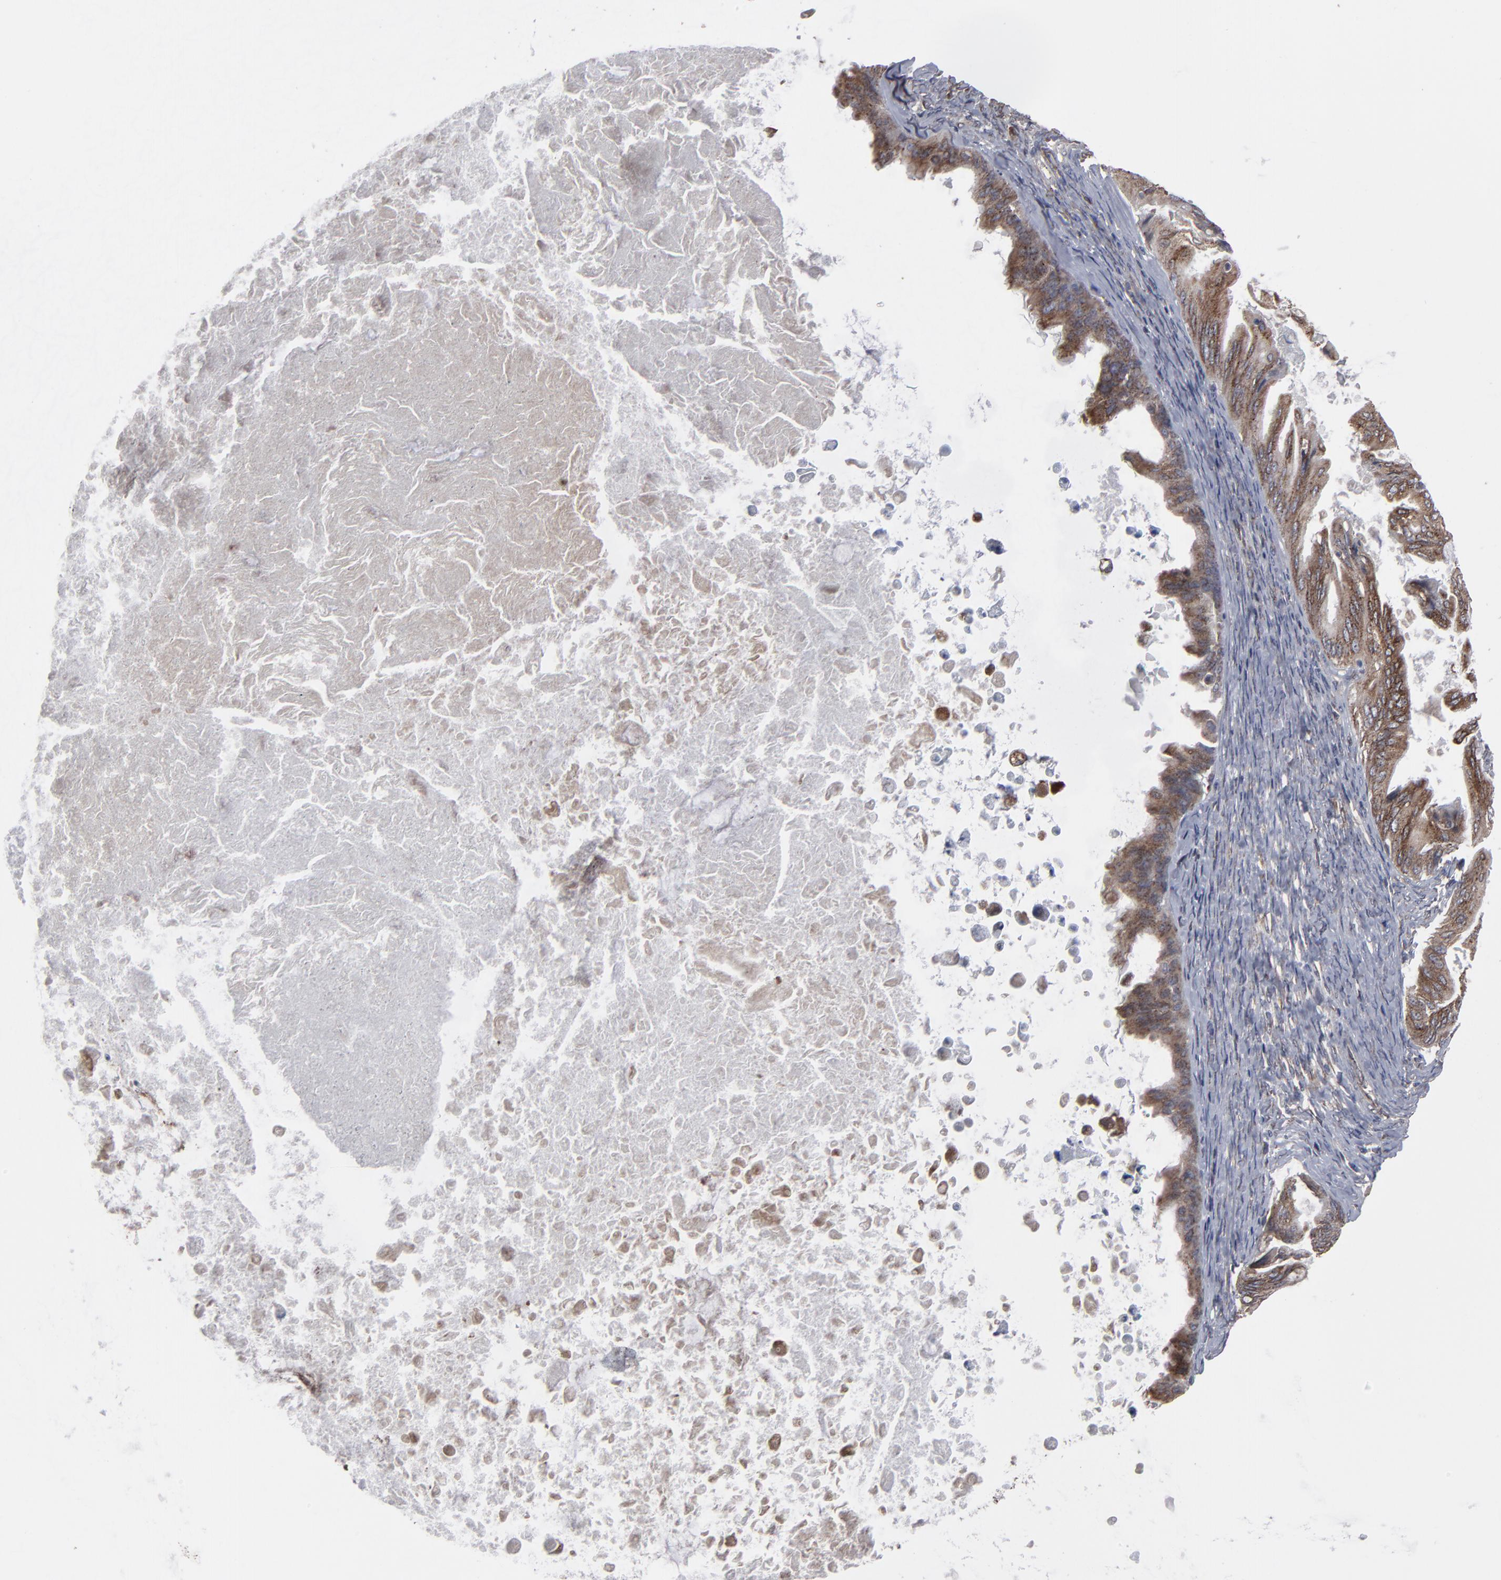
{"staining": {"intensity": "moderate", "quantity": ">75%", "location": "cytoplasmic/membranous"}, "tissue": "ovarian cancer", "cell_type": "Tumor cells", "image_type": "cancer", "snomed": [{"axis": "morphology", "description": "Cystadenocarcinoma, mucinous, NOS"}, {"axis": "topography", "description": "Ovary"}], "caption": "Immunohistochemical staining of human ovarian cancer (mucinous cystadenocarcinoma) demonstrates medium levels of moderate cytoplasmic/membranous staining in approximately >75% of tumor cells.", "gene": "CNIH1", "patient": {"sex": "female", "age": 37}}